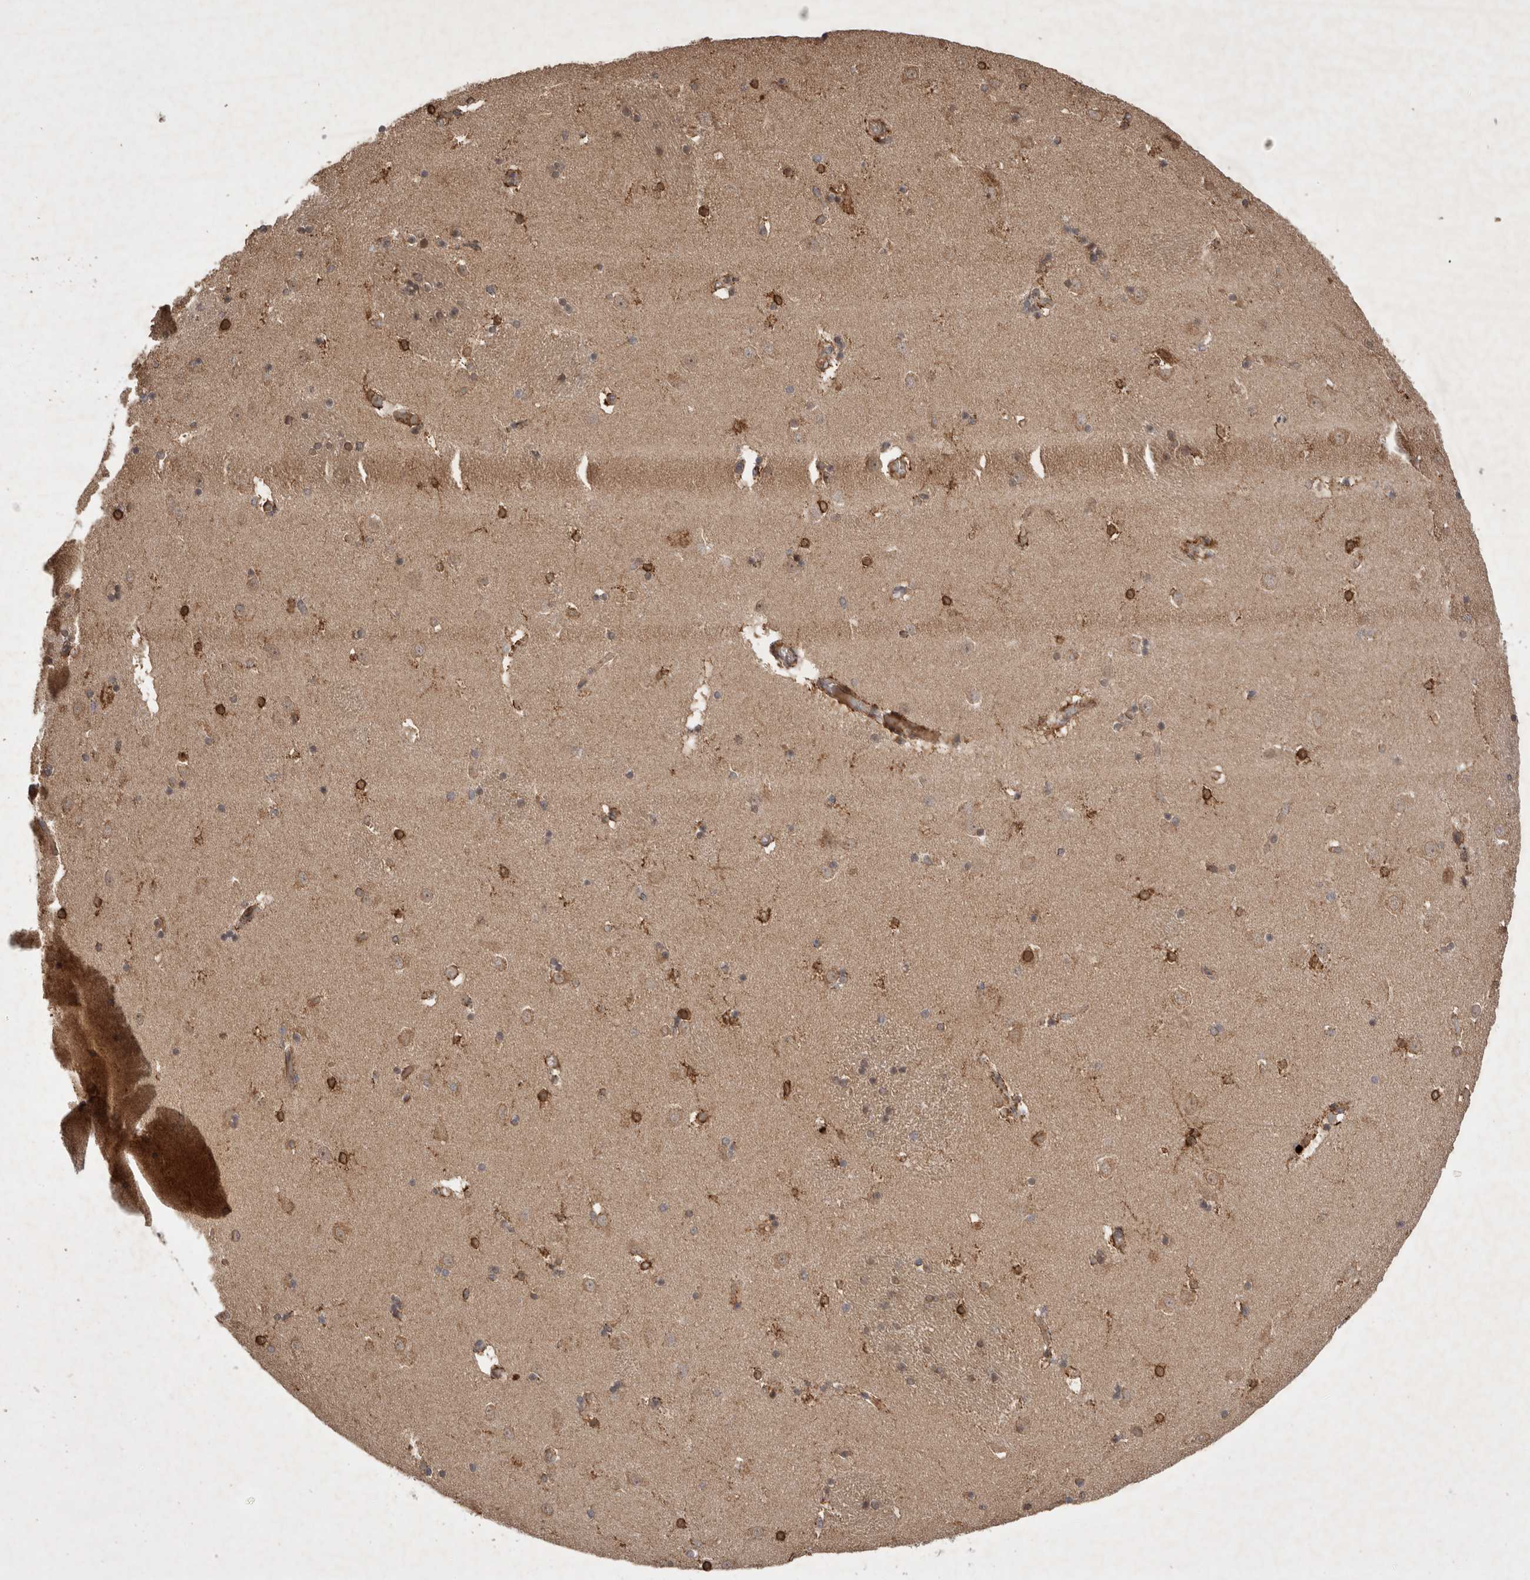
{"staining": {"intensity": "strong", "quantity": "25%-75%", "location": "cytoplasmic/membranous"}, "tissue": "caudate", "cell_type": "Glial cells", "image_type": "normal", "snomed": [{"axis": "morphology", "description": "Normal tissue, NOS"}, {"axis": "topography", "description": "Lateral ventricle wall"}], "caption": "Strong cytoplasmic/membranous staining is appreciated in about 25%-75% of glial cells in benign caudate.", "gene": "FAM221A", "patient": {"sex": "male", "age": 45}}